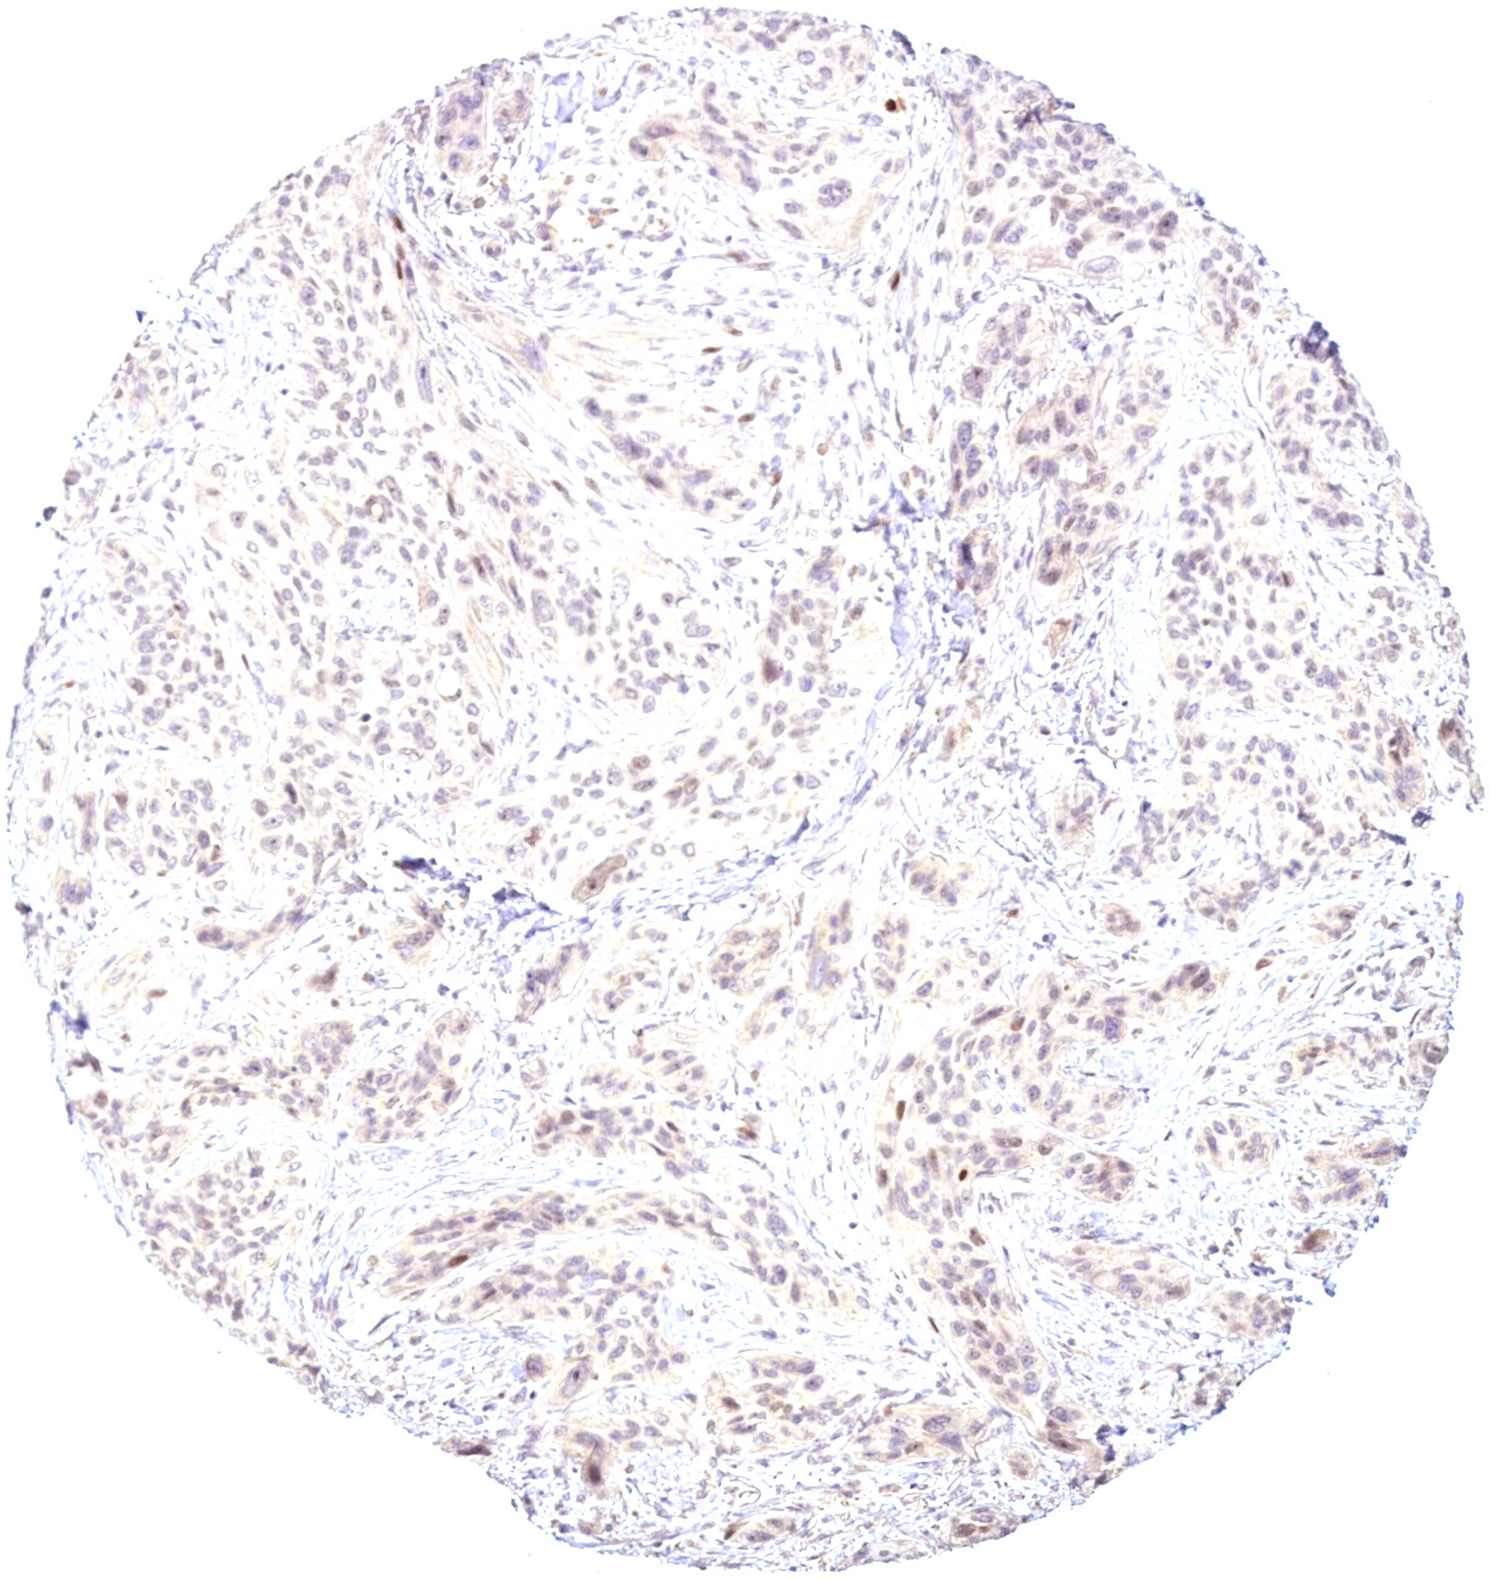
{"staining": {"intensity": "weak", "quantity": "25%-75%", "location": "nuclear"}, "tissue": "lung cancer", "cell_type": "Tumor cells", "image_type": "cancer", "snomed": [{"axis": "morphology", "description": "Squamous cell carcinoma, NOS"}, {"axis": "topography", "description": "Lung"}], "caption": "Immunohistochemical staining of human squamous cell carcinoma (lung) demonstrates low levels of weak nuclear protein staining in about 25%-75% of tumor cells.", "gene": "AP1M1", "patient": {"sex": "female", "age": 70}}